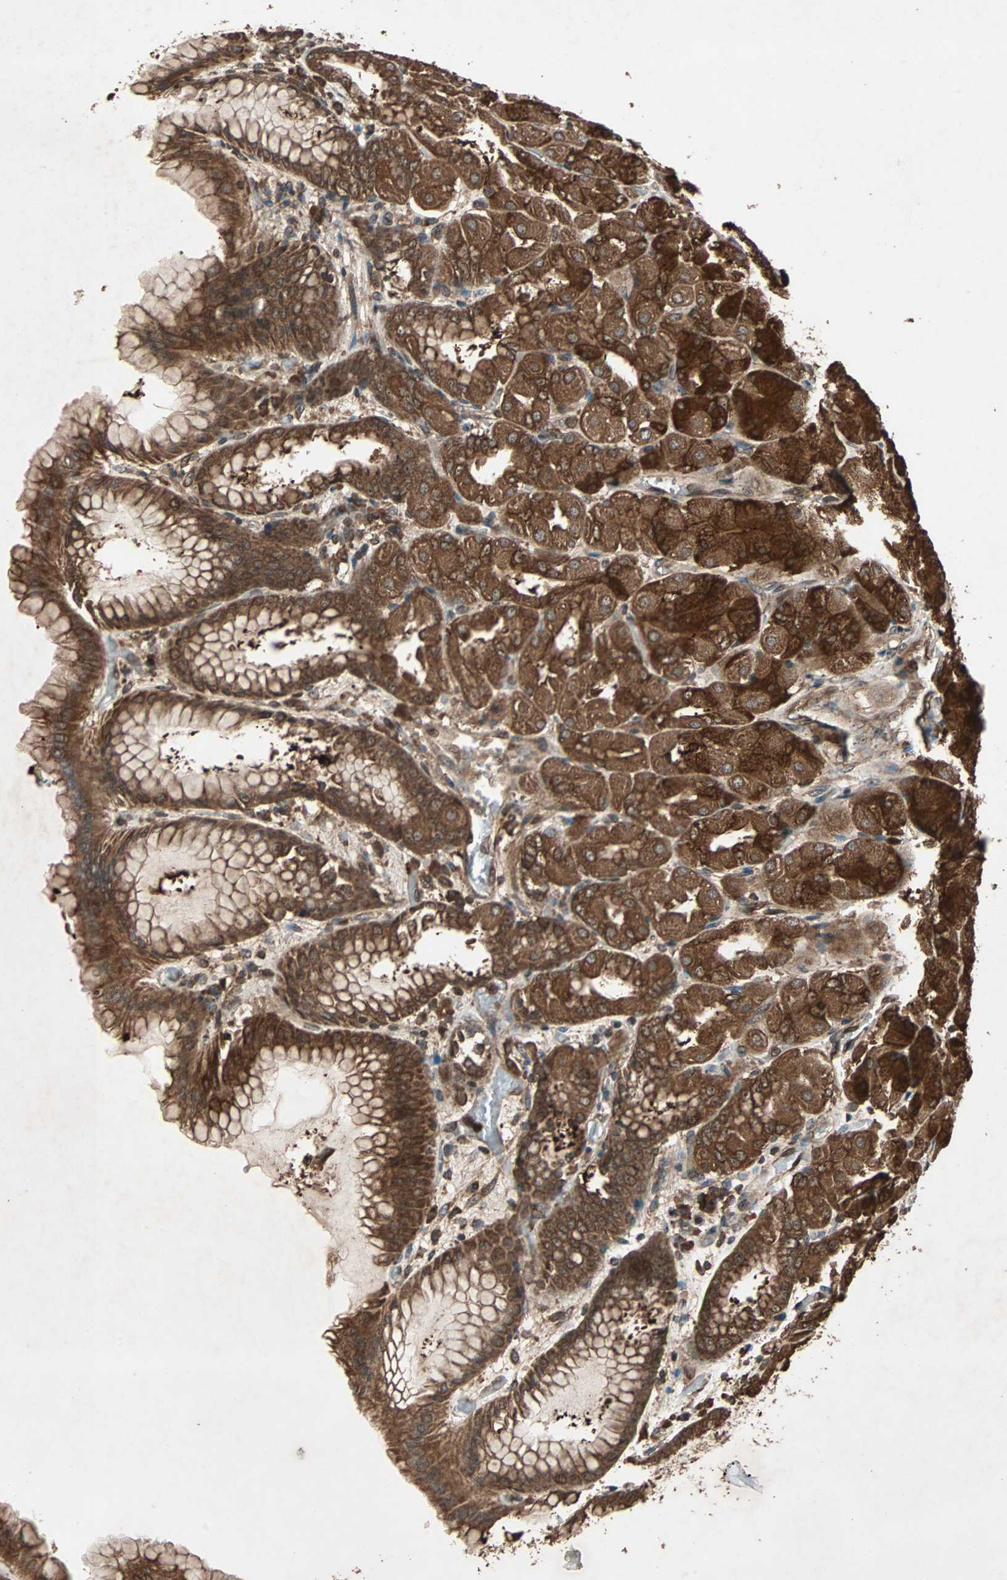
{"staining": {"intensity": "strong", "quantity": ">75%", "location": "cytoplasmic/membranous"}, "tissue": "stomach", "cell_type": "Glandular cells", "image_type": "normal", "snomed": [{"axis": "morphology", "description": "Normal tissue, NOS"}, {"axis": "topography", "description": "Stomach, upper"}], "caption": "Stomach stained with IHC demonstrates strong cytoplasmic/membranous staining in approximately >75% of glandular cells. The staining is performed using DAB brown chromogen to label protein expression. The nuclei are counter-stained blue using hematoxylin.", "gene": "LAMTOR5", "patient": {"sex": "female", "age": 56}}